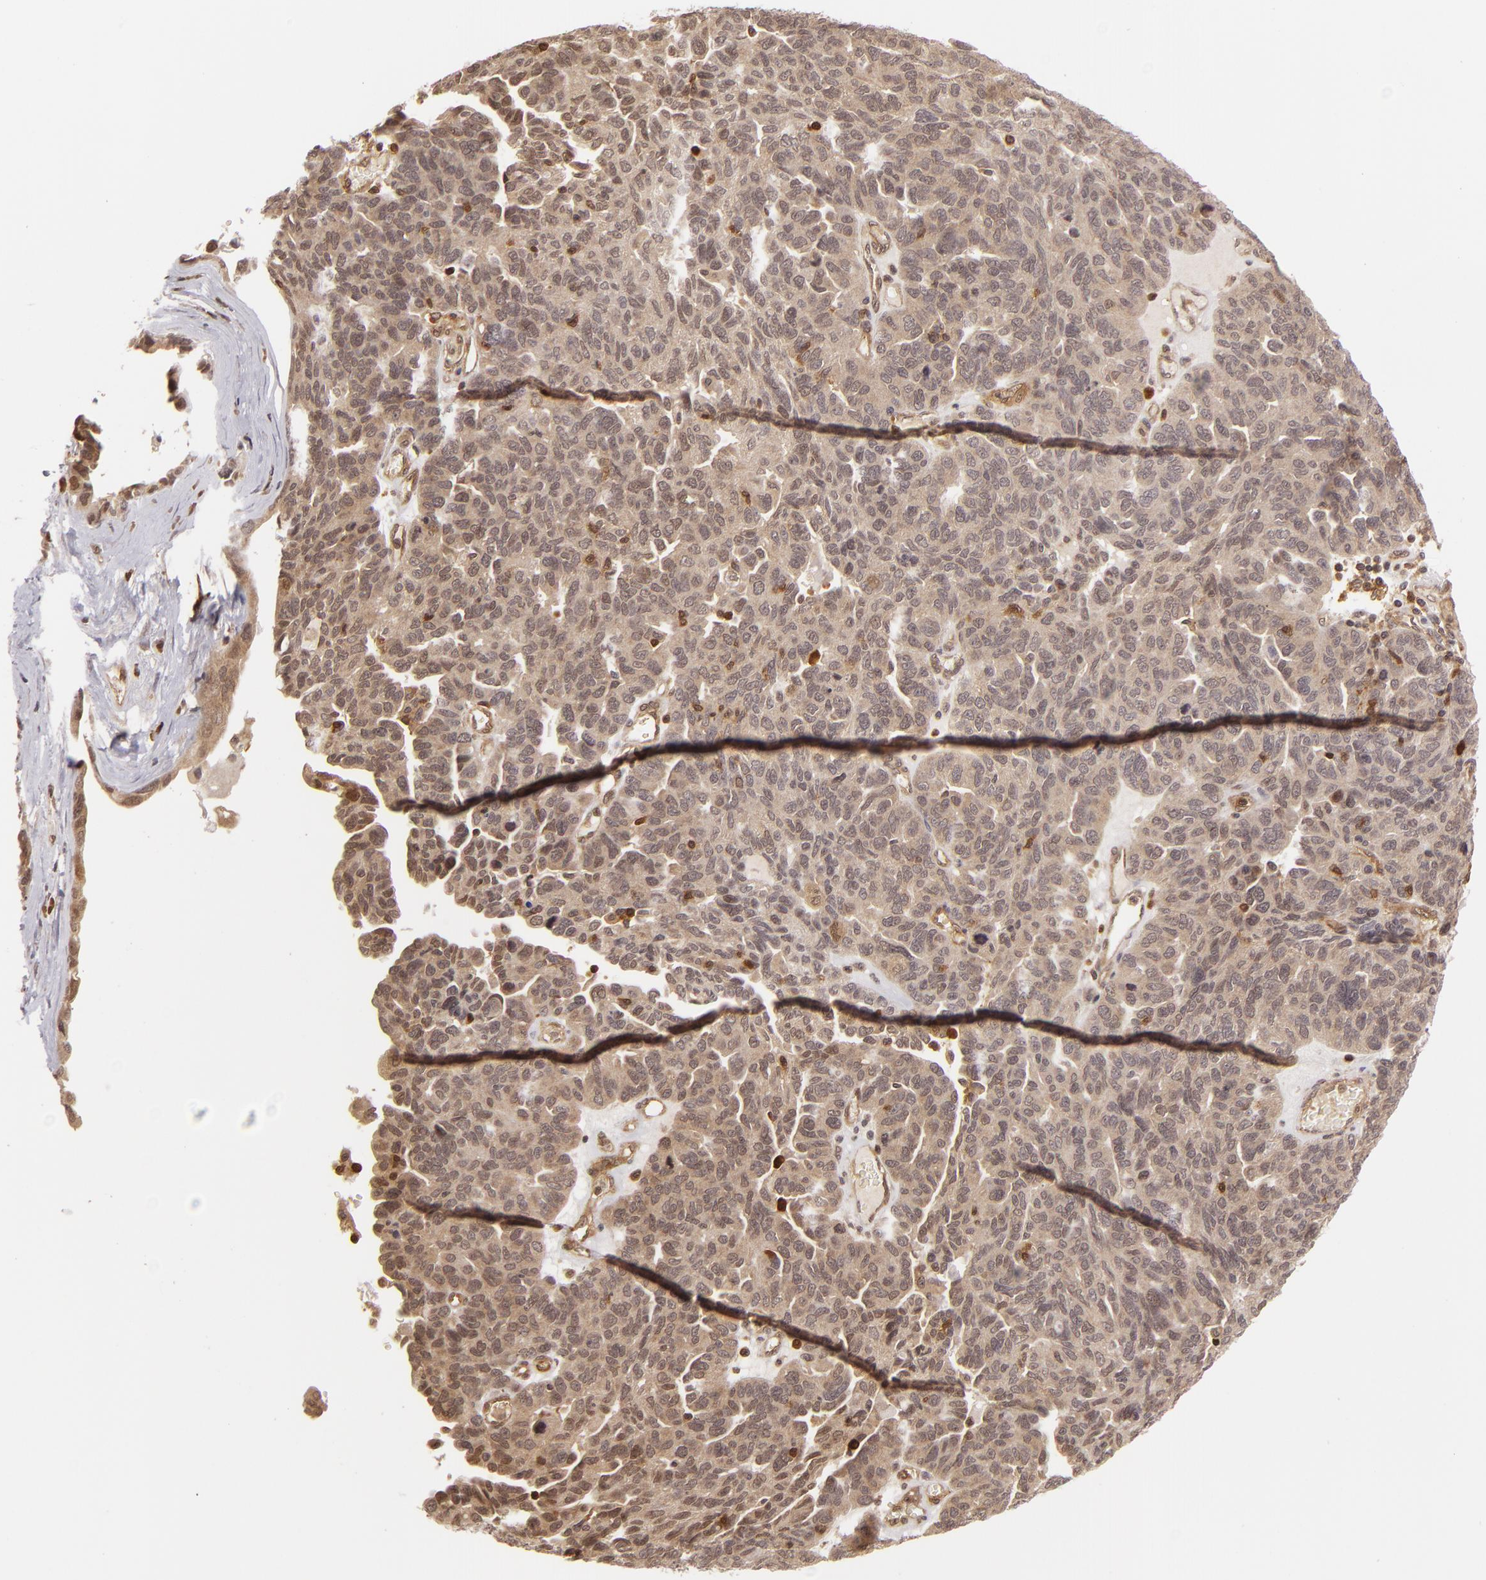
{"staining": {"intensity": "moderate", "quantity": ">75%", "location": "cytoplasmic/membranous,nuclear"}, "tissue": "ovarian cancer", "cell_type": "Tumor cells", "image_type": "cancer", "snomed": [{"axis": "morphology", "description": "Cystadenocarcinoma, serous, NOS"}, {"axis": "topography", "description": "Ovary"}], "caption": "A photomicrograph of ovarian cancer (serous cystadenocarcinoma) stained for a protein demonstrates moderate cytoplasmic/membranous and nuclear brown staining in tumor cells.", "gene": "ZBTB33", "patient": {"sex": "female", "age": 64}}